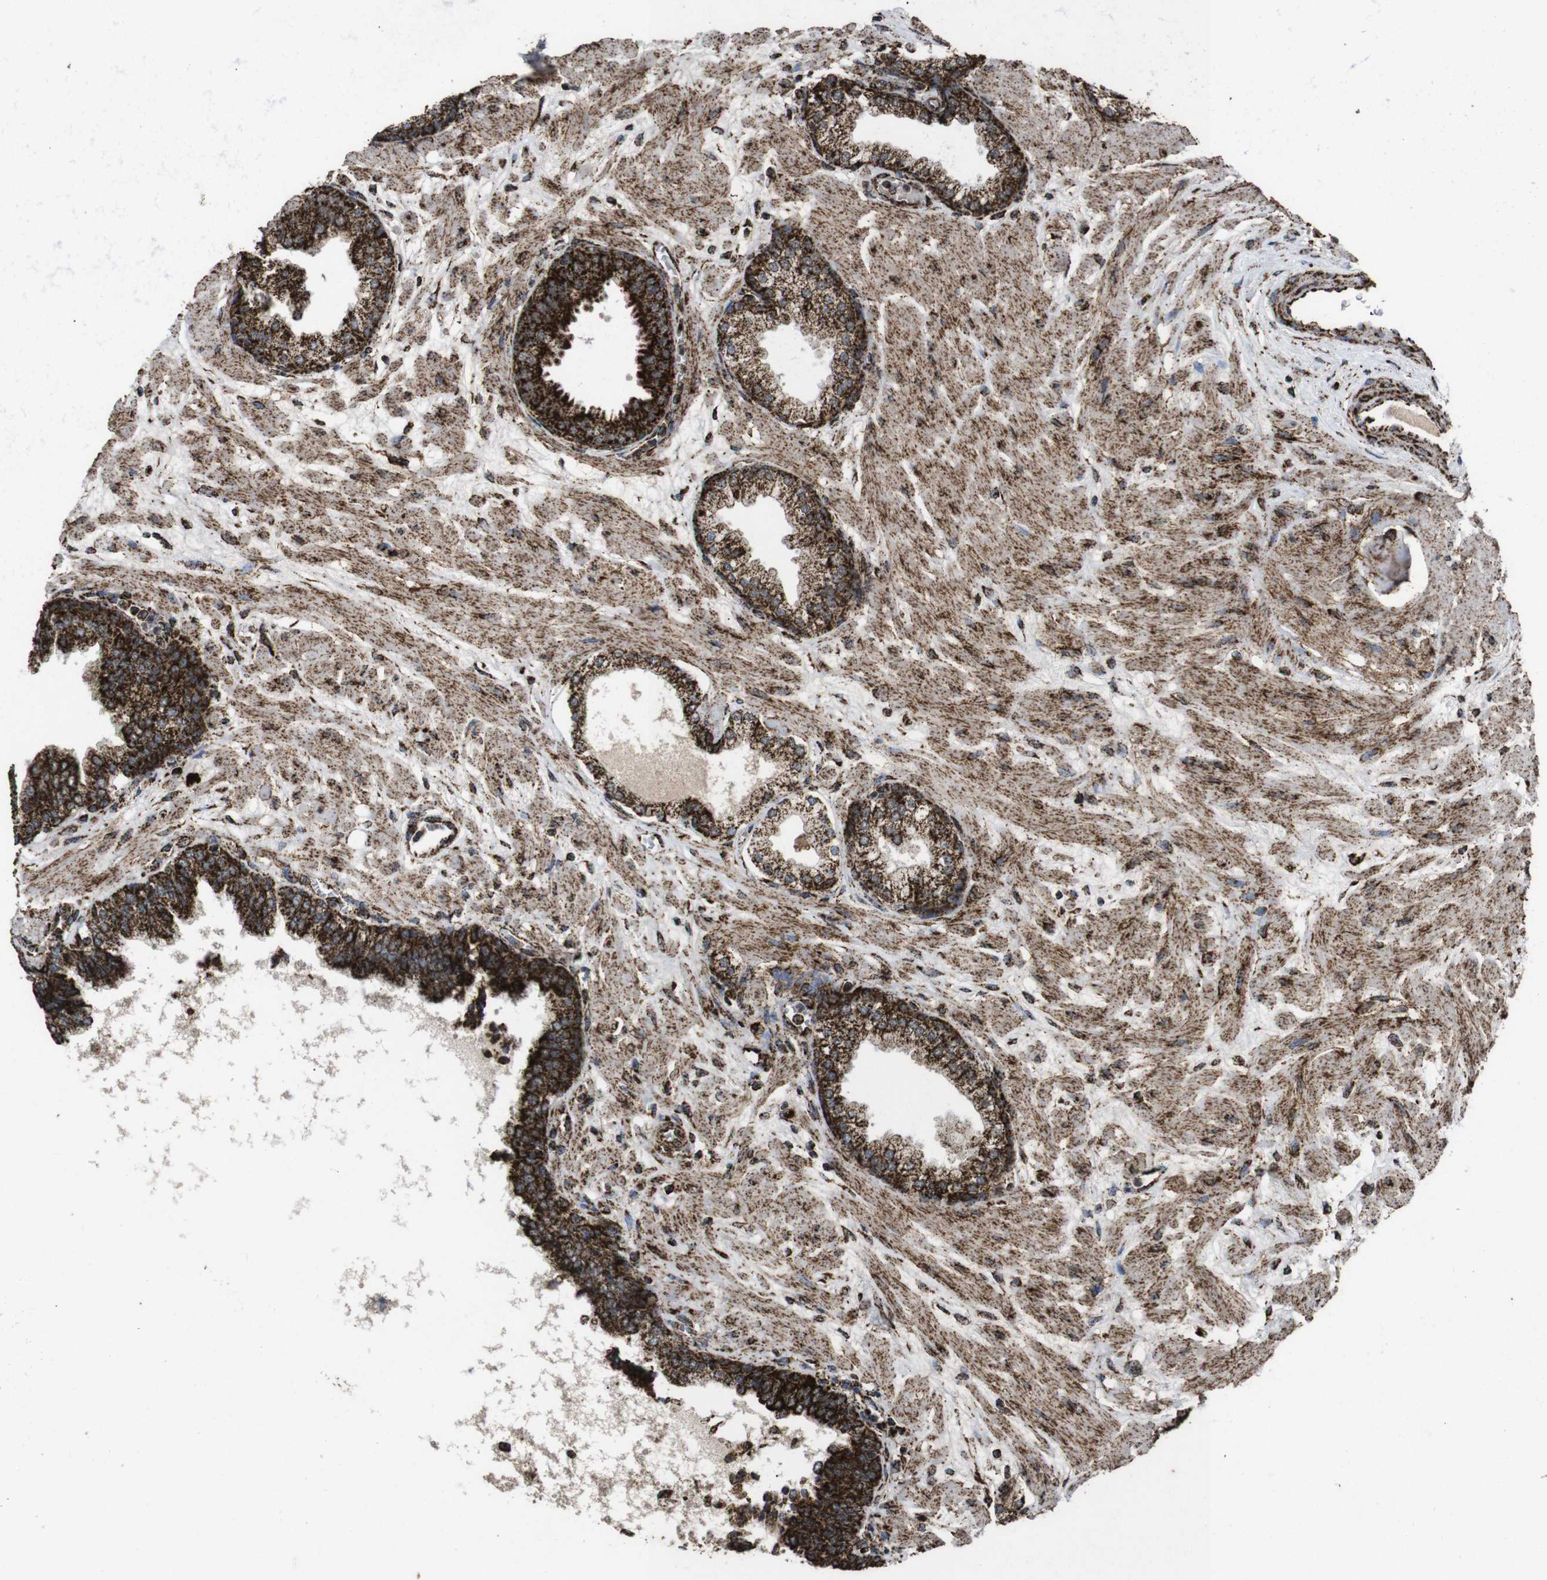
{"staining": {"intensity": "strong", "quantity": ">75%", "location": "cytoplasmic/membranous"}, "tissue": "prostate", "cell_type": "Glandular cells", "image_type": "normal", "snomed": [{"axis": "morphology", "description": "Normal tissue, NOS"}, {"axis": "morphology", "description": "Urothelial carcinoma, Low grade"}, {"axis": "topography", "description": "Urinary bladder"}, {"axis": "topography", "description": "Prostate"}], "caption": "Glandular cells exhibit high levels of strong cytoplasmic/membranous positivity in approximately >75% of cells in unremarkable prostate.", "gene": "ATP5F1A", "patient": {"sex": "male", "age": 60}}